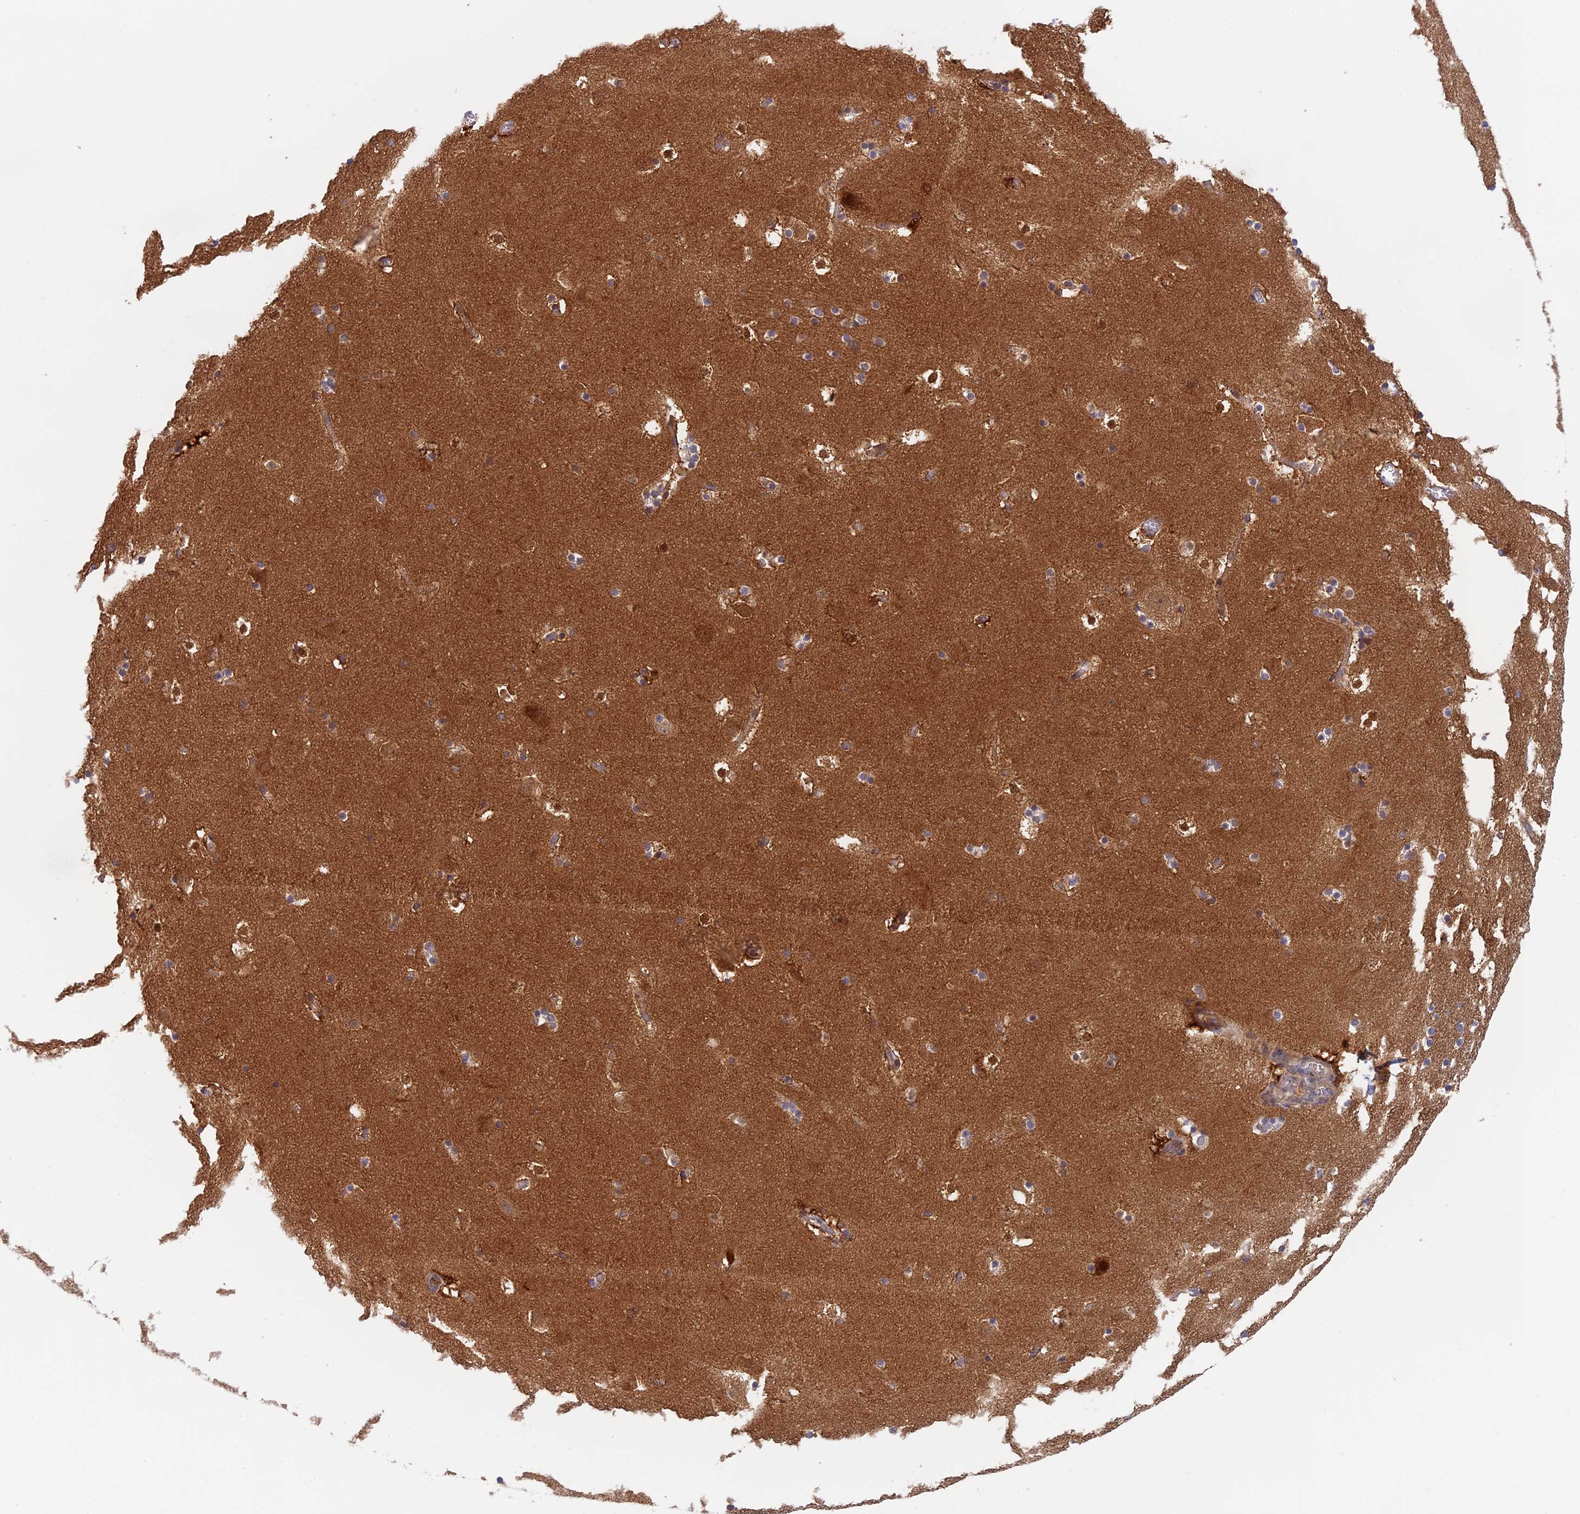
{"staining": {"intensity": "moderate", "quantity": "<25%", "location": "cytoplasmic/membranous"}, "tissue": "caudate", "cell_type": "Glial cells", "image_type": "normal", "snomed": [{"axis": "morphology", "description": "Normal tissue, NOS"}, {"axis": "topography", "description": "Lateral ventricle wall"}], "caption": "Moderate cytoplasmic/membranous protein expression is present in about <25% of glial cells in caudate.", "gene": "IPO5", "patient": {"sex": "male", "age": 45}}